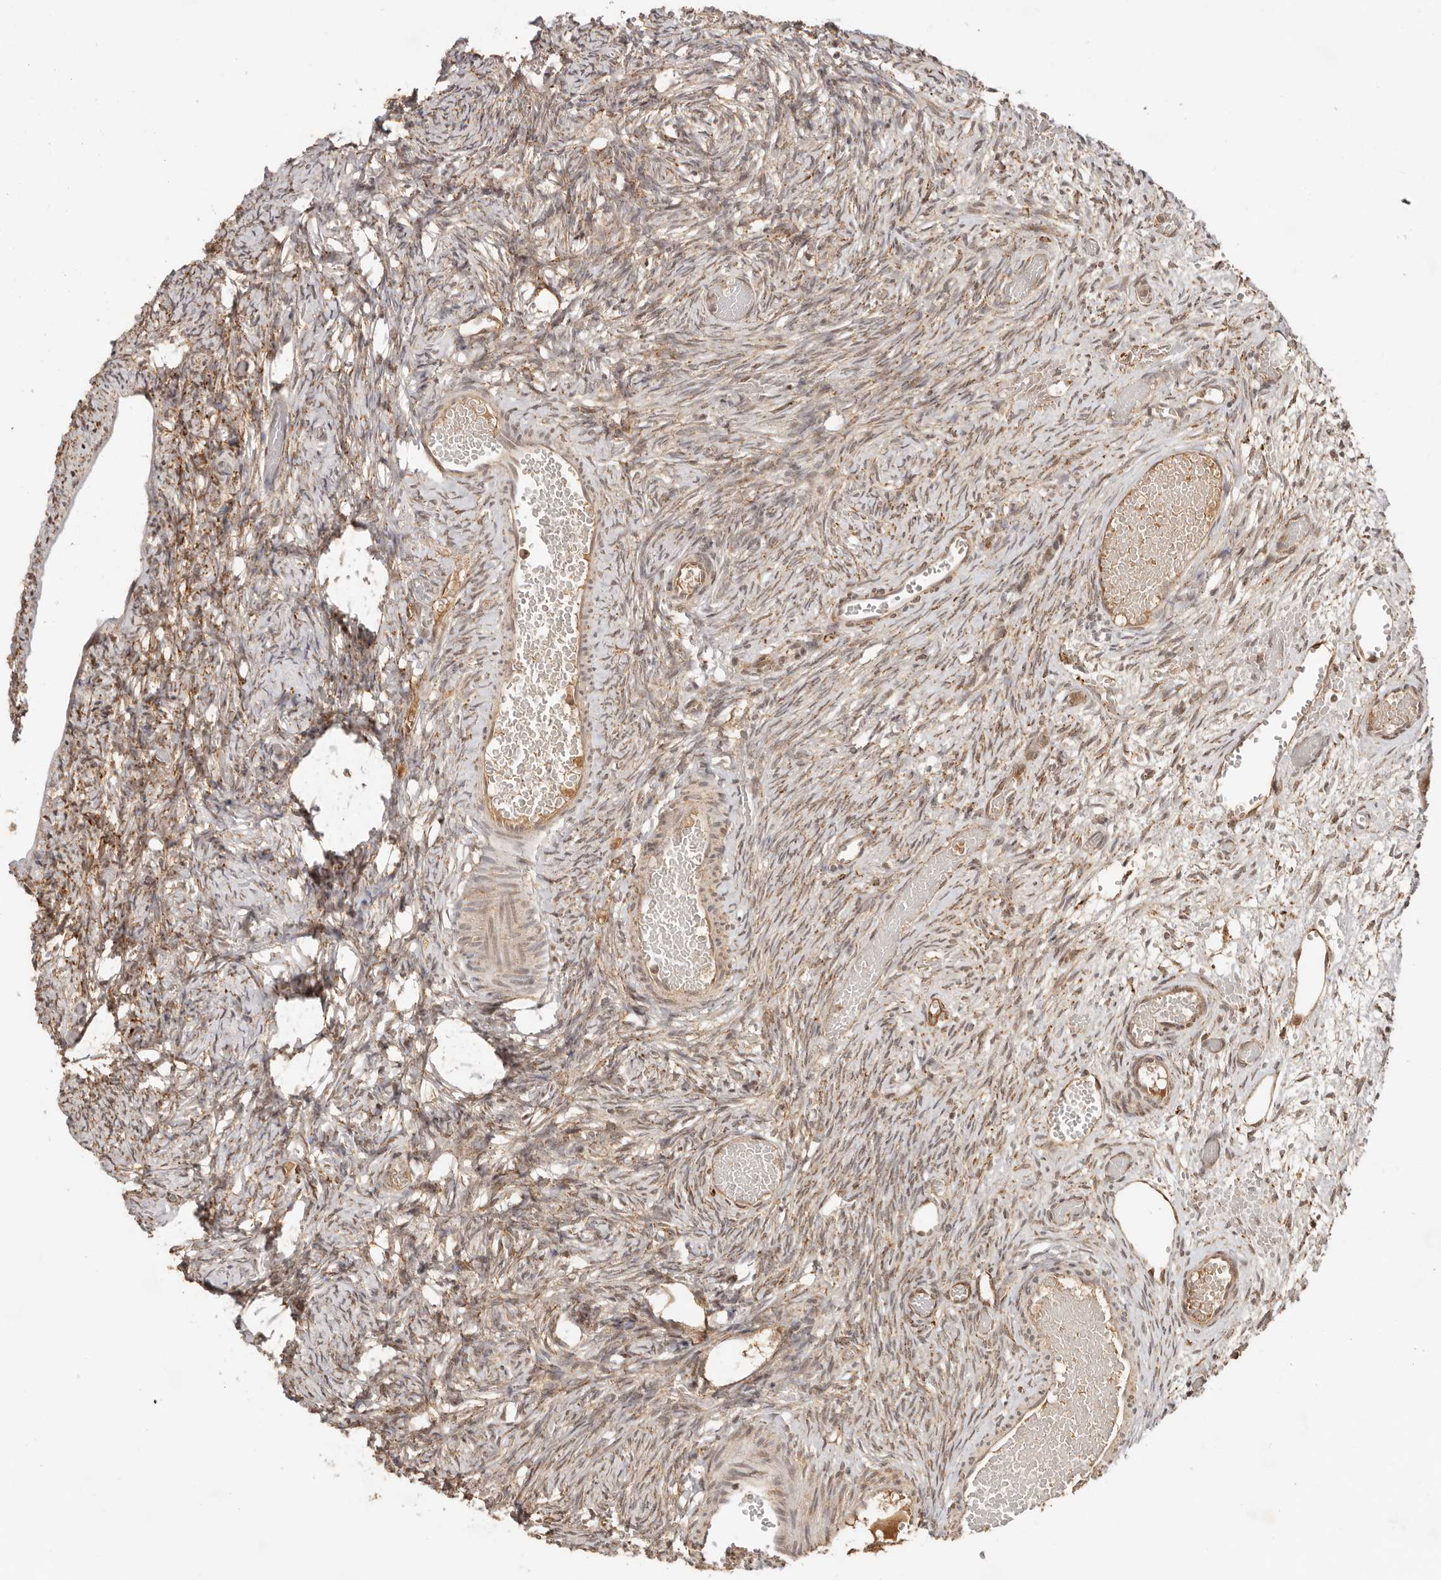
{"staining": {"intensity": "strong", "quantity": "<25%", "location": "cytoplasmic/membranous"}, "tissue": "ovary", "cell_type": "Ovarian stroma cells", "image_type": "normal", "snomed": [{"axis": "morphology", "description": "Adenocarcinoma, NOS"}, {"axis": "topography", "description": "Endometrium"}], "caption": "DAB (3,3'-diaminobenzidine) immunohistochemical staining of unremarkable human ovary exhibits strong cytoplasmic/membranous protein positivity in about <25% of ovarian stroma cells.", "gene": "SEC14L1", "patient": {"sex": "female", "age": 32}}